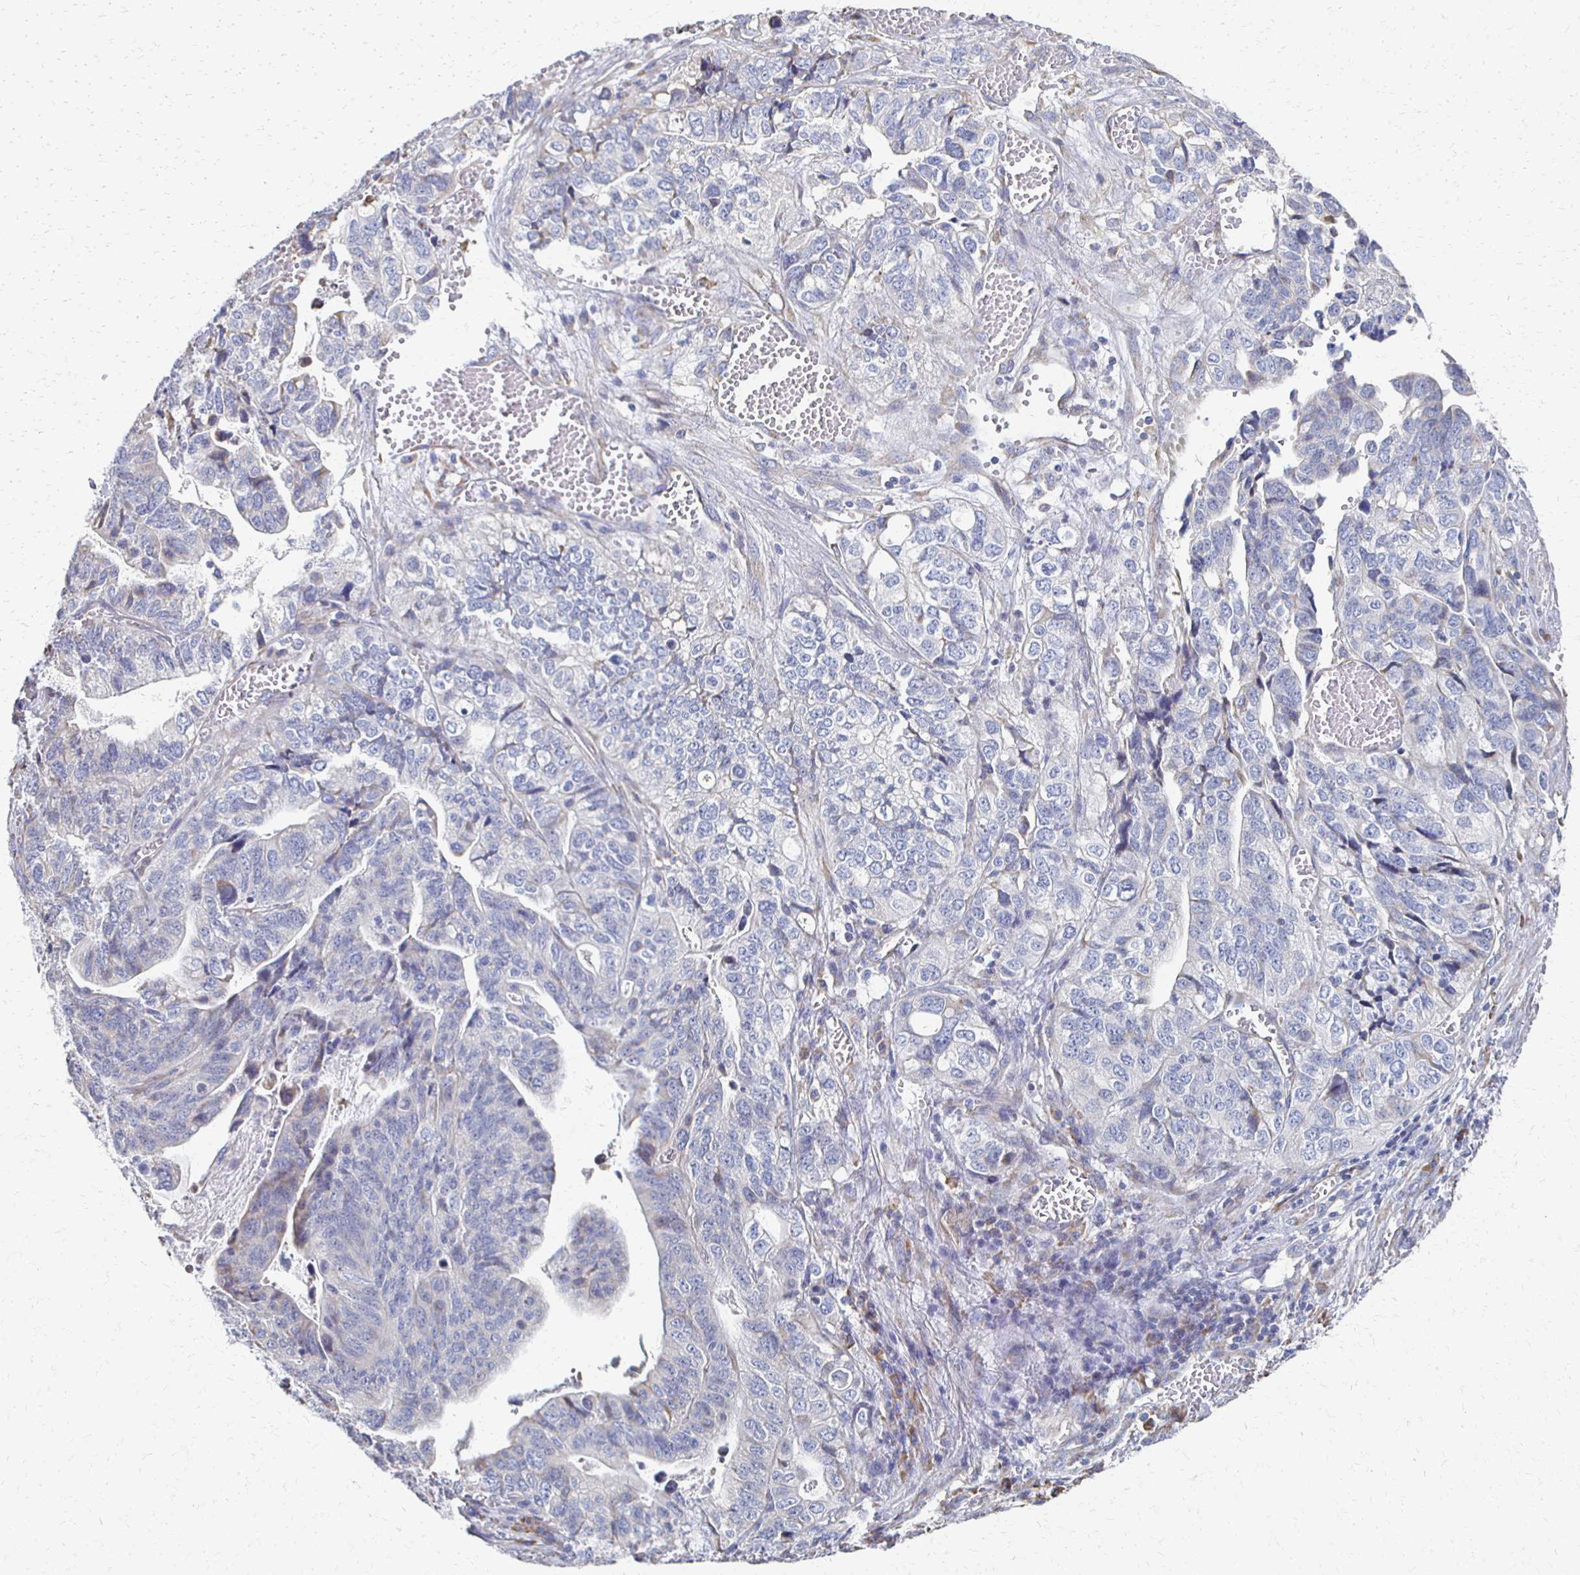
{"staining": {"intensity": "negative", "quantity": "none", "location": "none"}, "tissue": "stomach cancer", "cell_type": "Tumor cells", "image_type": "cancer", "snomed": [{"axis": "morphology", "description": "Adenocarcinoma, NOS"}, {"axis": "topography", "description": "Stomach, upper"}], "caption": "Immunohistochemical staining of human stomach cancer (adenocarcinoma) displays no significant expression in tumor cells. Nuclei are stained in blue.", "gene": "ATP1A3", "patient": {"sex": "female", "age": 67}}